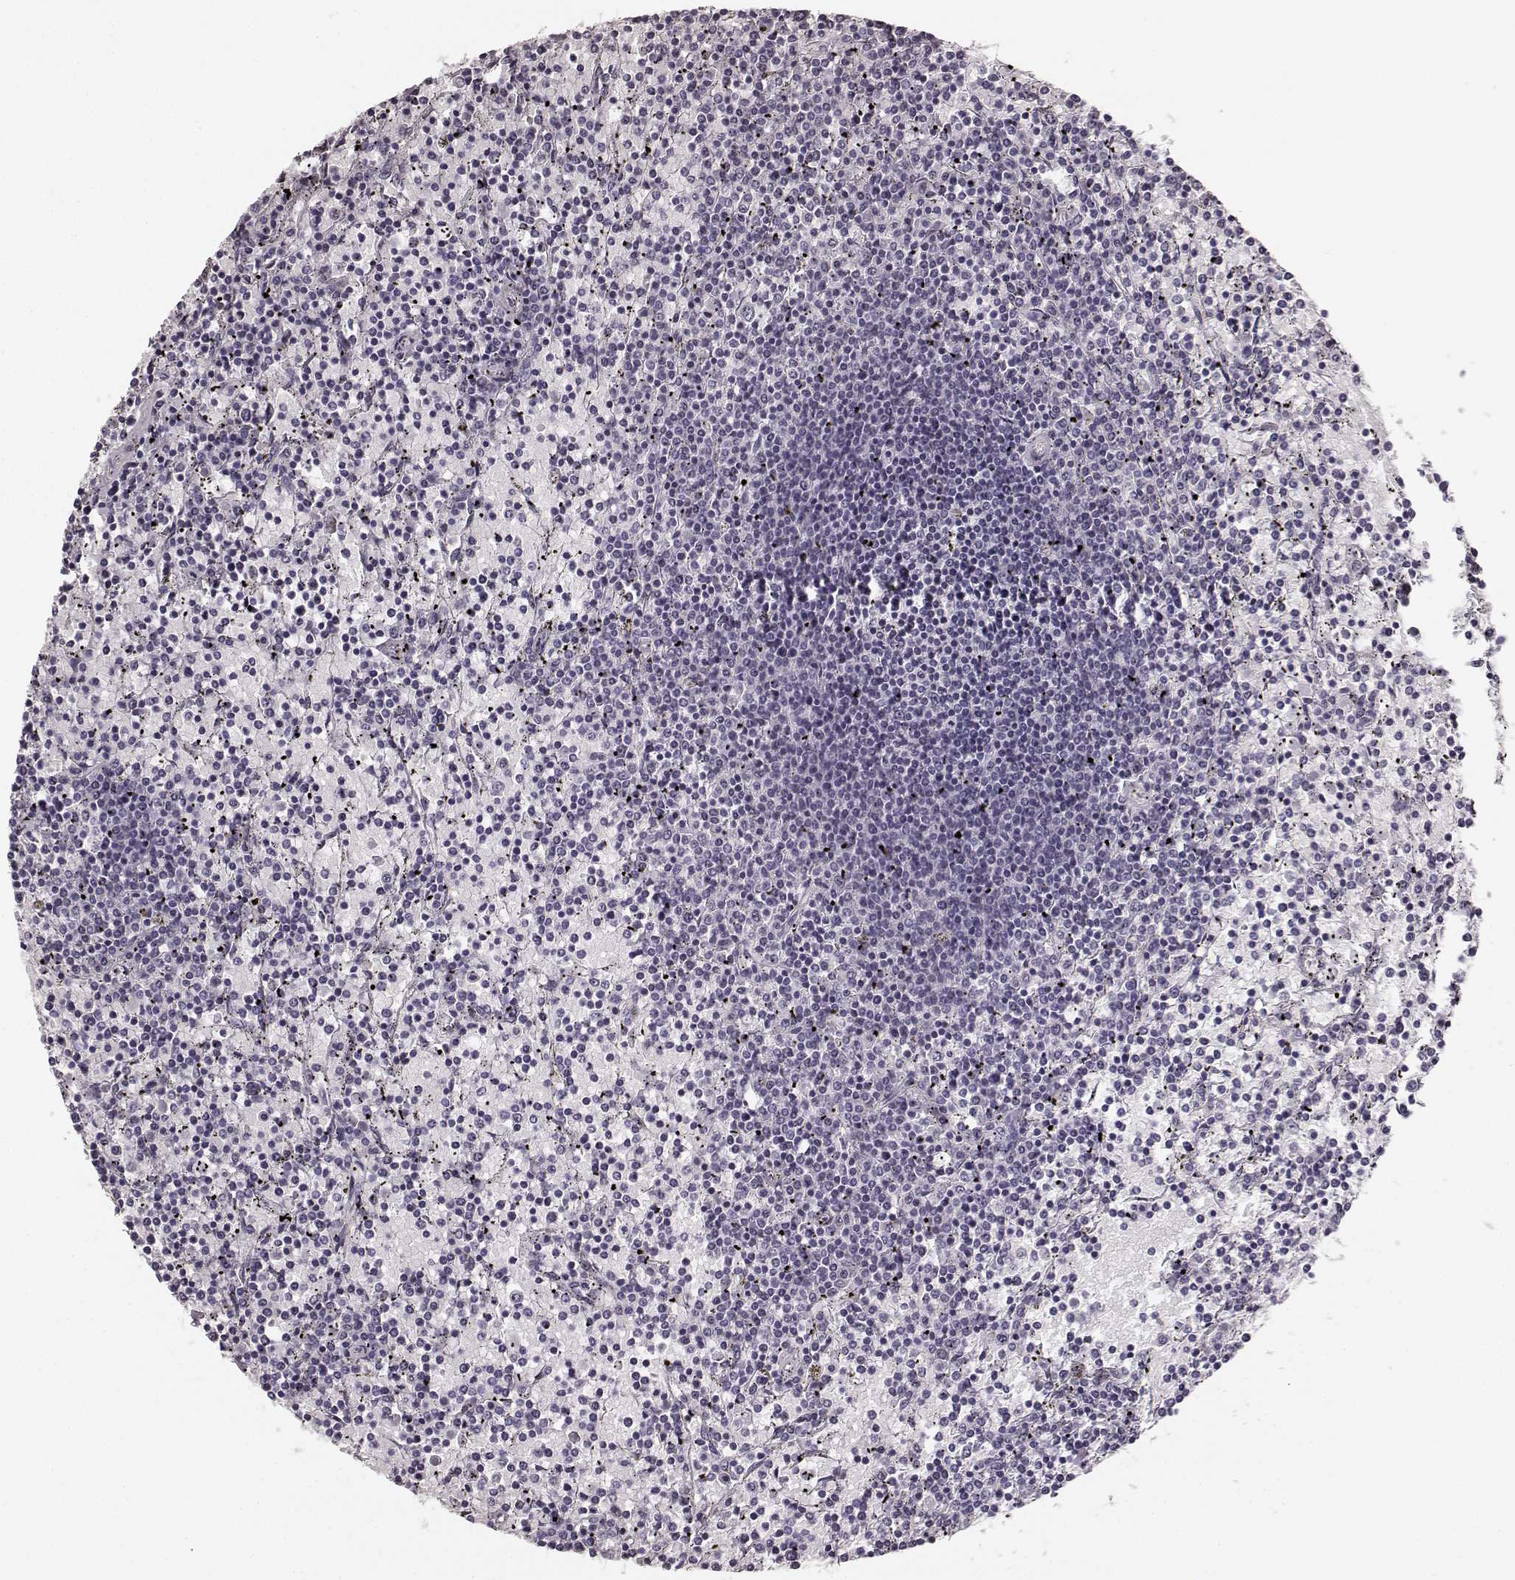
{"staining": {"intensity": "negative", "quantity": "none", "location": "none"}, "tissue": "lymphoma", "cell_type": "Tumor cells", "image_type": "cancer", "snomed": [{"axis": "morphology", "description": "Malignant lymphoma, non-Hodgkin's type, Low grade"}, {"axis": "topography", "description": "Spleen"}], "caption": "Immunohistochemistry (IHC) micrograph of human low-grade malignant lymphoma, non-Hodgkin's type stained for a protein (brown), which shows no positivity in tumor cells.", "gene": "TMPRSS15", "patient": {"sex": "female", "age": 77}}